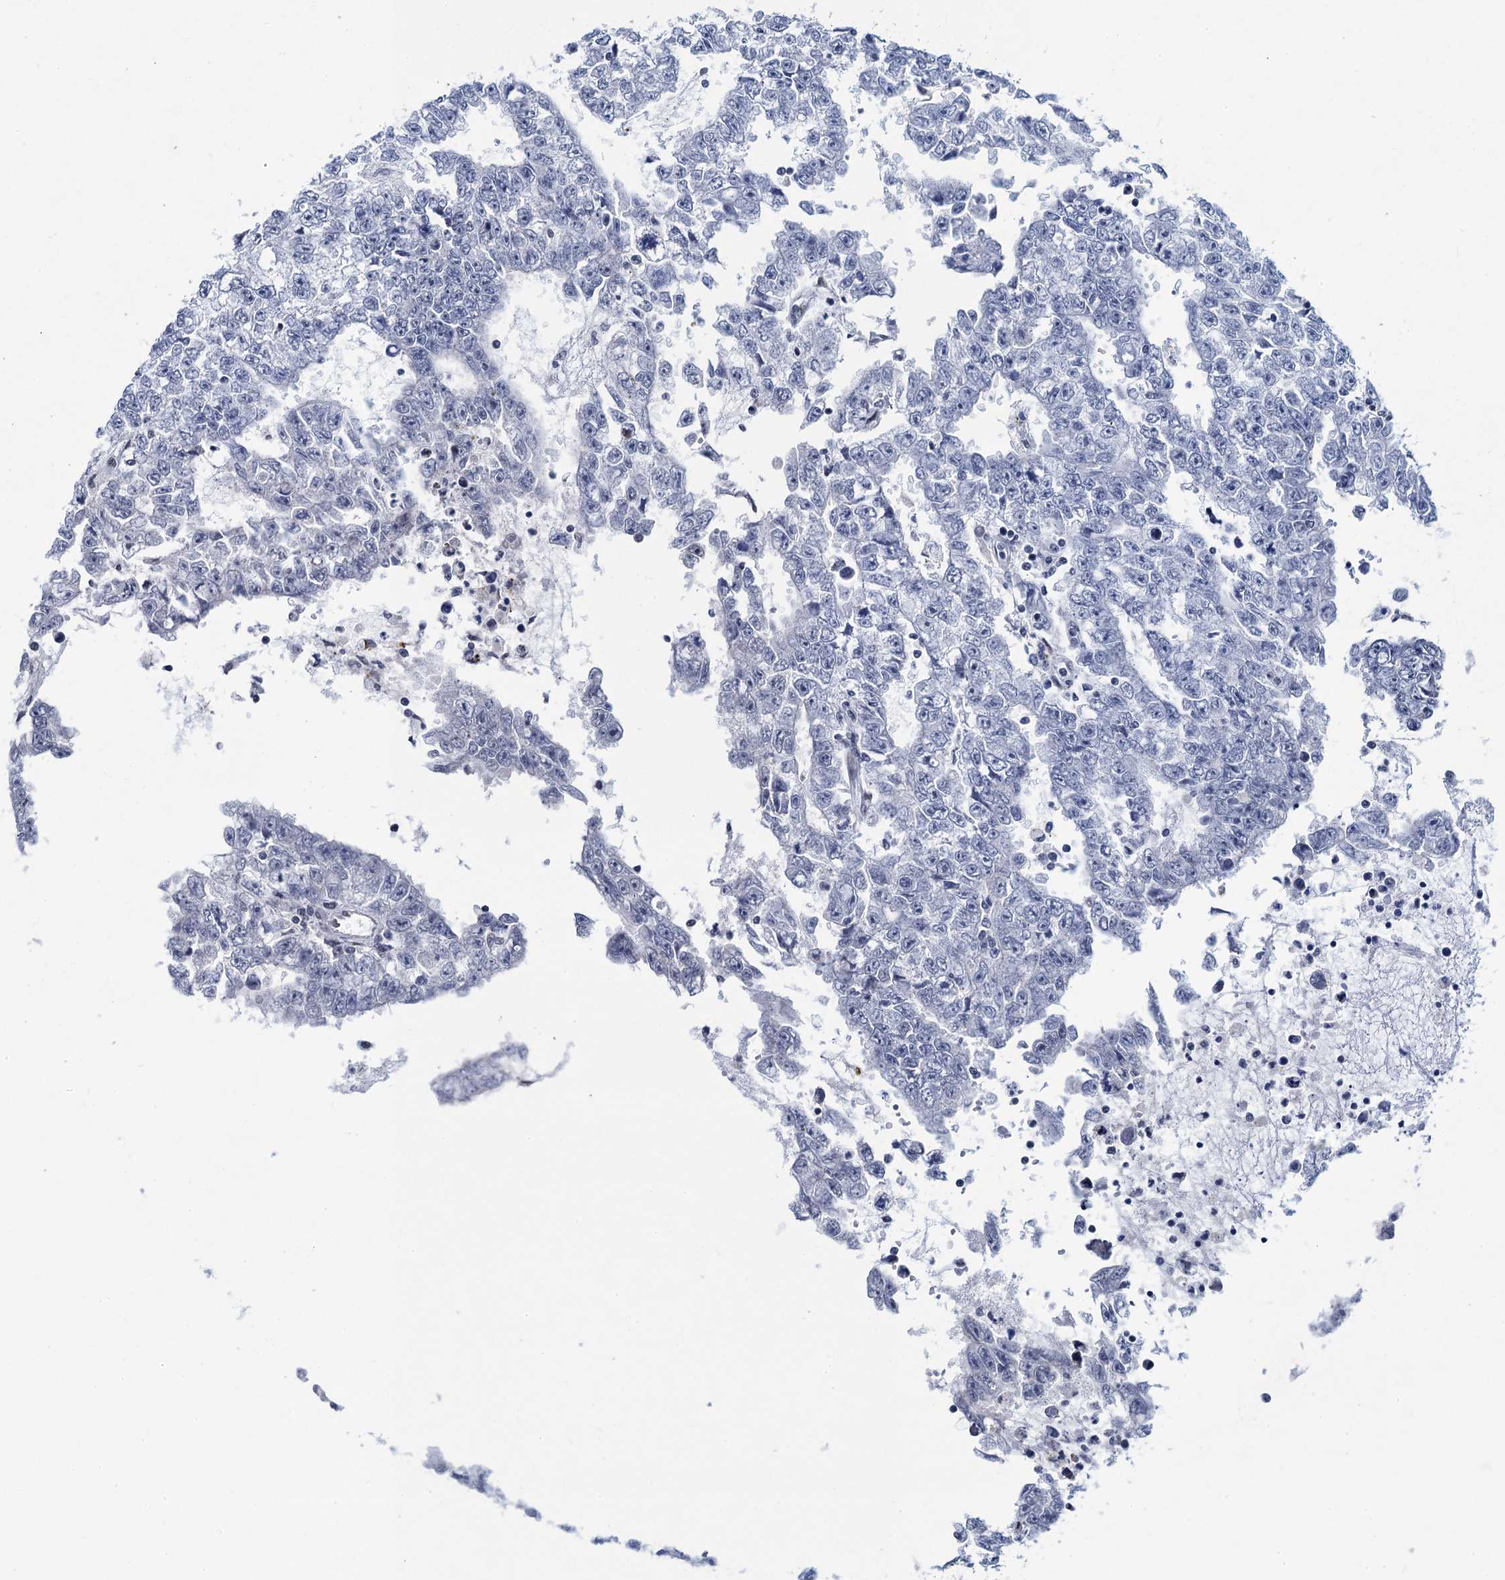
{"staining": {"intensity": "negative", "quantity": "none", "location": "none"}, "tissue": "testis cancer", "cell_type": "Tumor cells", "image_type": "cancer", "snomed": [{"axis": "morphology", "description": "Carcinoma, Embryonal, NOS"}, {"axis": "topography", "description": "Testis"}], "caption": "A micrograph of human testis embryonal carcinoma is negative for staining in tumor cells.", "gene": "HNRNPUL2", "patient": {"sex": "male", "age": 25}}